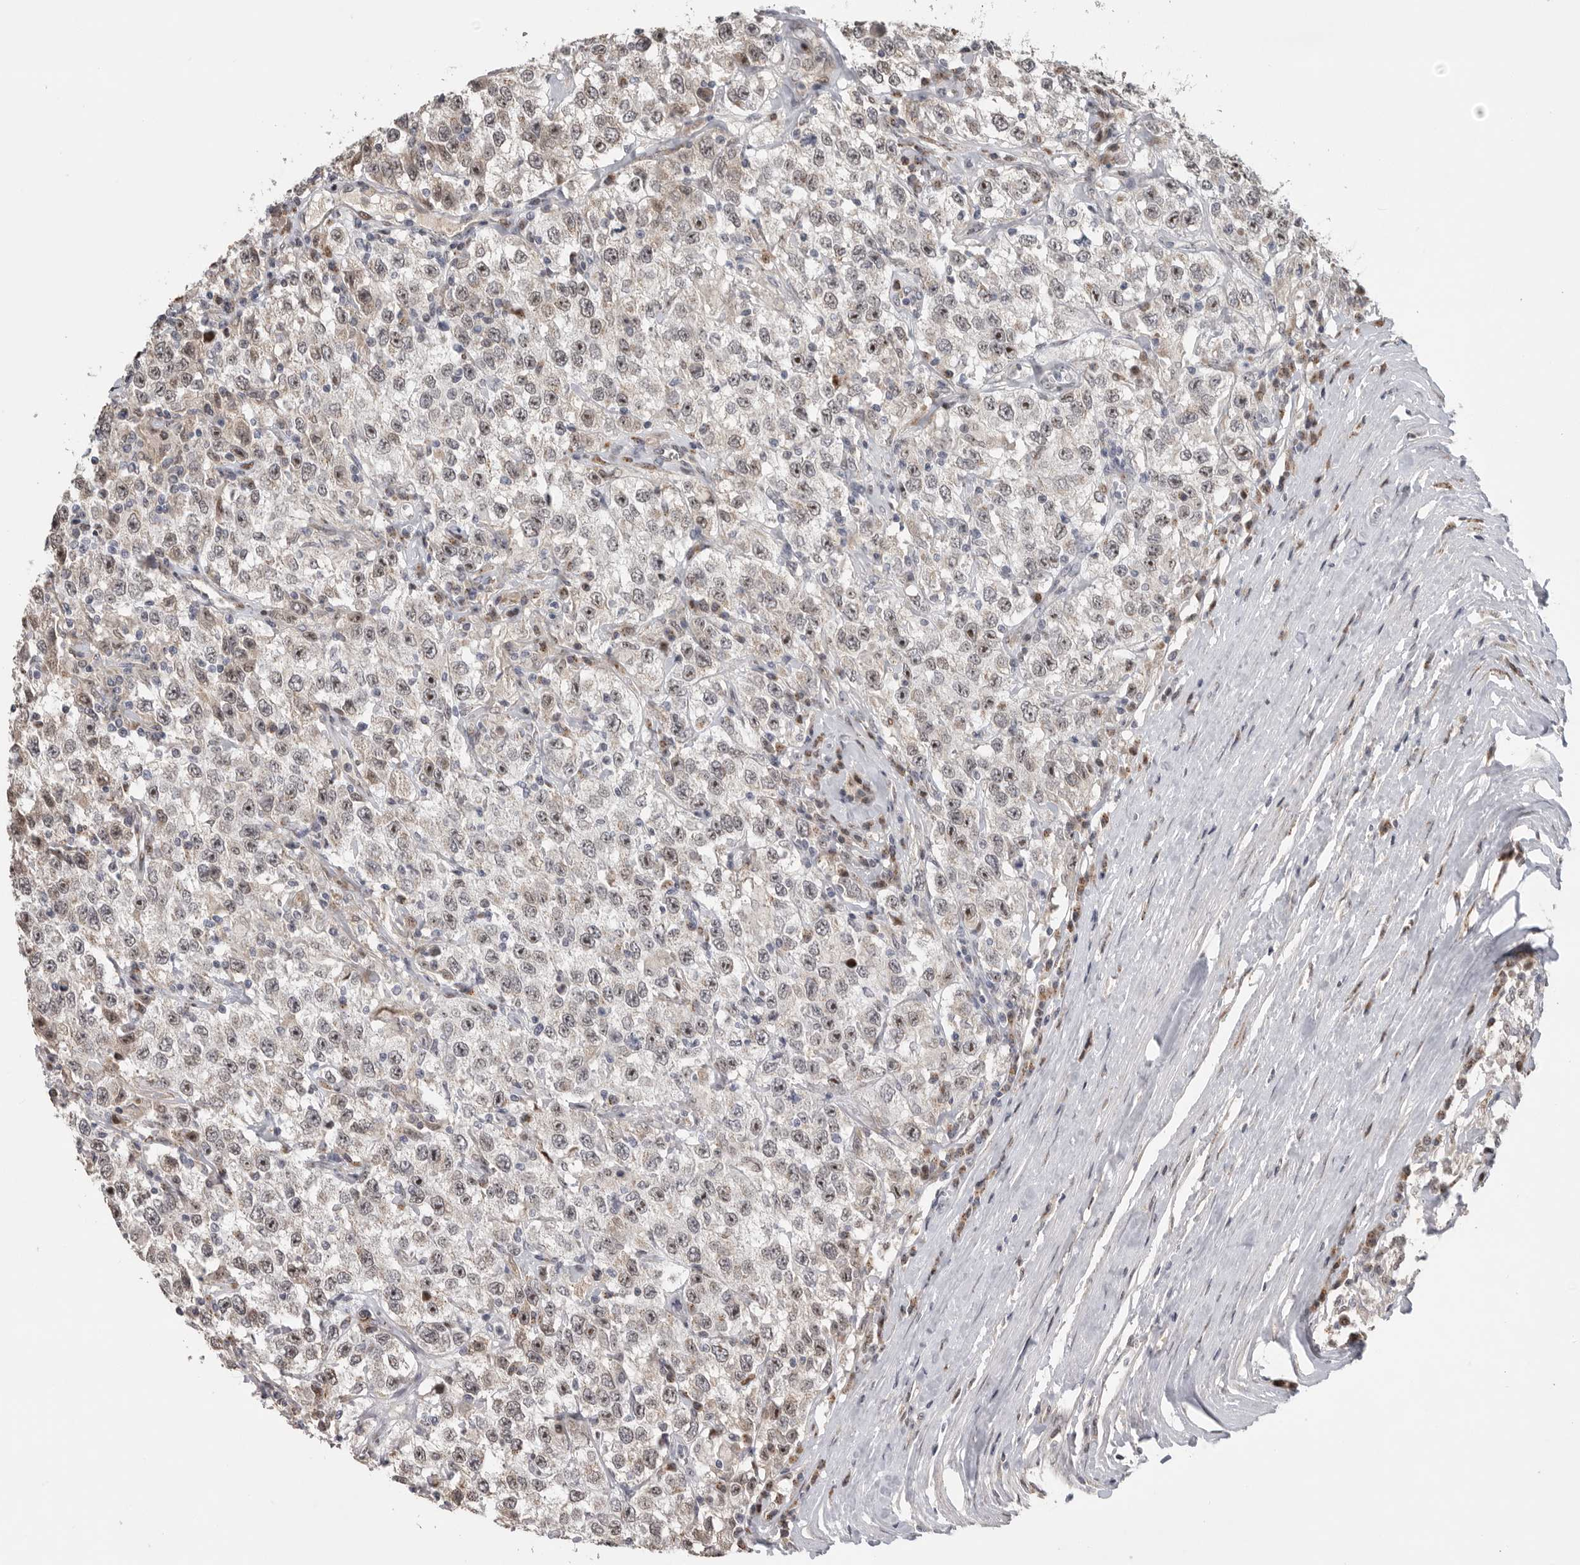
{"staining": {"intensity": "weak", "quantity": "25%-75%", "location": "nuclear"}, "tissue": "testis cancer", "cell_type": "Tumor cells", "image_type": "cancer", "snomed": [{"axis": "morphology", "description": "Seminoma, NOS"}, {"axis": "topography", "description": "Testis"}], "caption": "Tumor cells exhibit low levels of weak nuclear staining in approximately 25%-75% of cells in human testis seminoma.", "gene": "PCMTD1", "patient": {"sex": "male", "age": 41}}